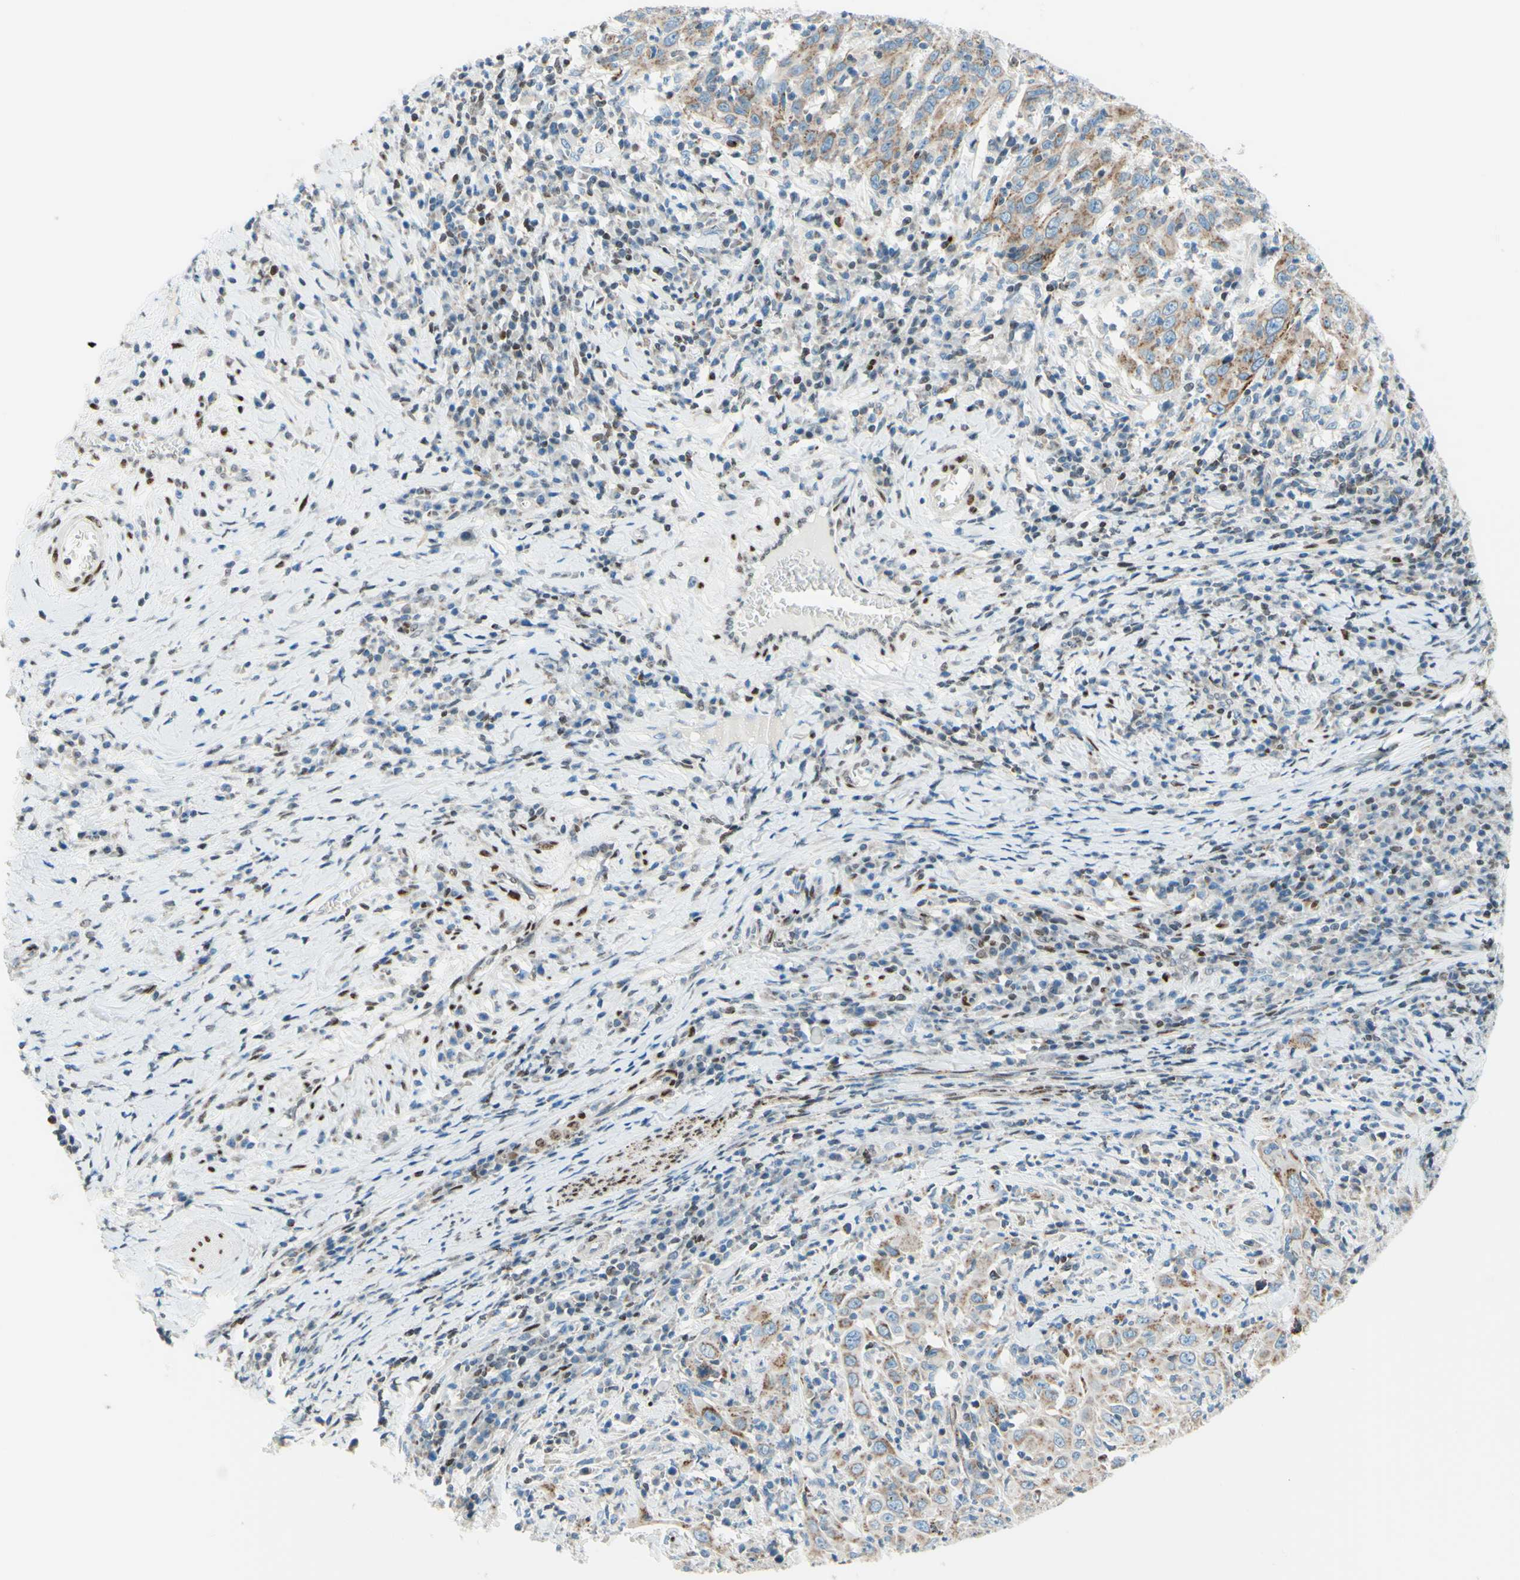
{"staining": {"intensity": "moderate", "quantity": ">75%", "location": "cytoplasmic/membranous"}, "tissue": "cervical cancer", "cell_type": "Tumor cells", "image_type": "cancer", "snomed": [{"axis": "morphology", "description": "Squamous cell carcinoma, NOS"}, {"axis": "topography", "description": "Cervix"}], "caption": "The image reveals a brown stain indicating the presence of a protein in the cytoplasmic/membranous of tumor cells in cervical cancer (squamous cell carcinoma).", "gene": "CBX7", "patient": {"sex": "female", "age": 46}}